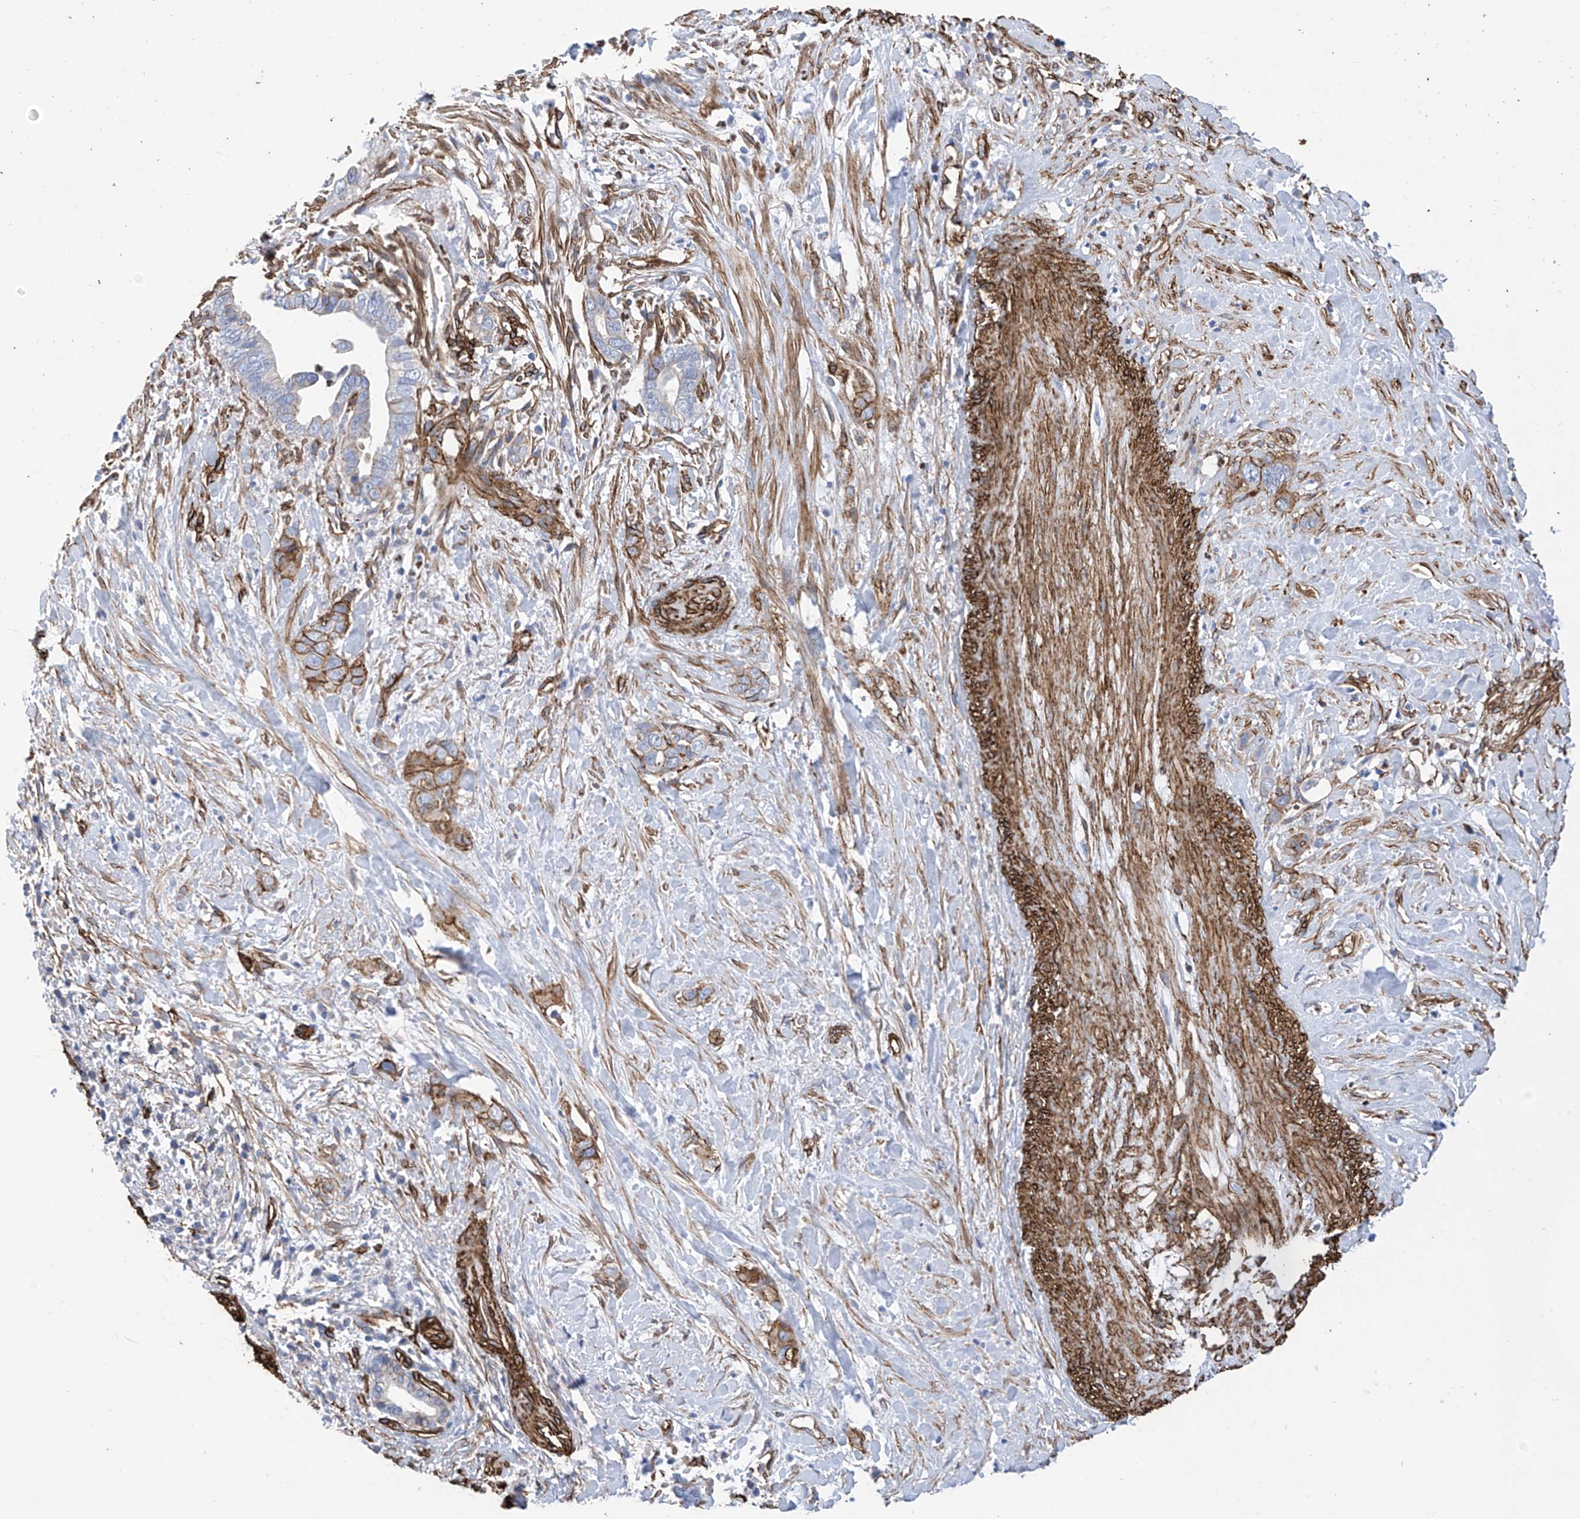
{"staining": {"intensity": "moderate", "quantity": "<25%", "location": "cytoplasmic/membranous"}, "tissue": "liver cancer", "cell_type": "Tumor cells", "image_type": "cancer", "snomed": [{"axis": "morphology", "description": "Cholangiocarcinoma"}, {"axis": "topography", "description": "Liver"}], "caption": "Moderate cytoplasmic/membranous expression is present in approximately <25% of tumor cells in cholangiocarcinoma (liver).", "gene": "UBTD1", "patient": {"sex": "female", "age": 79}}